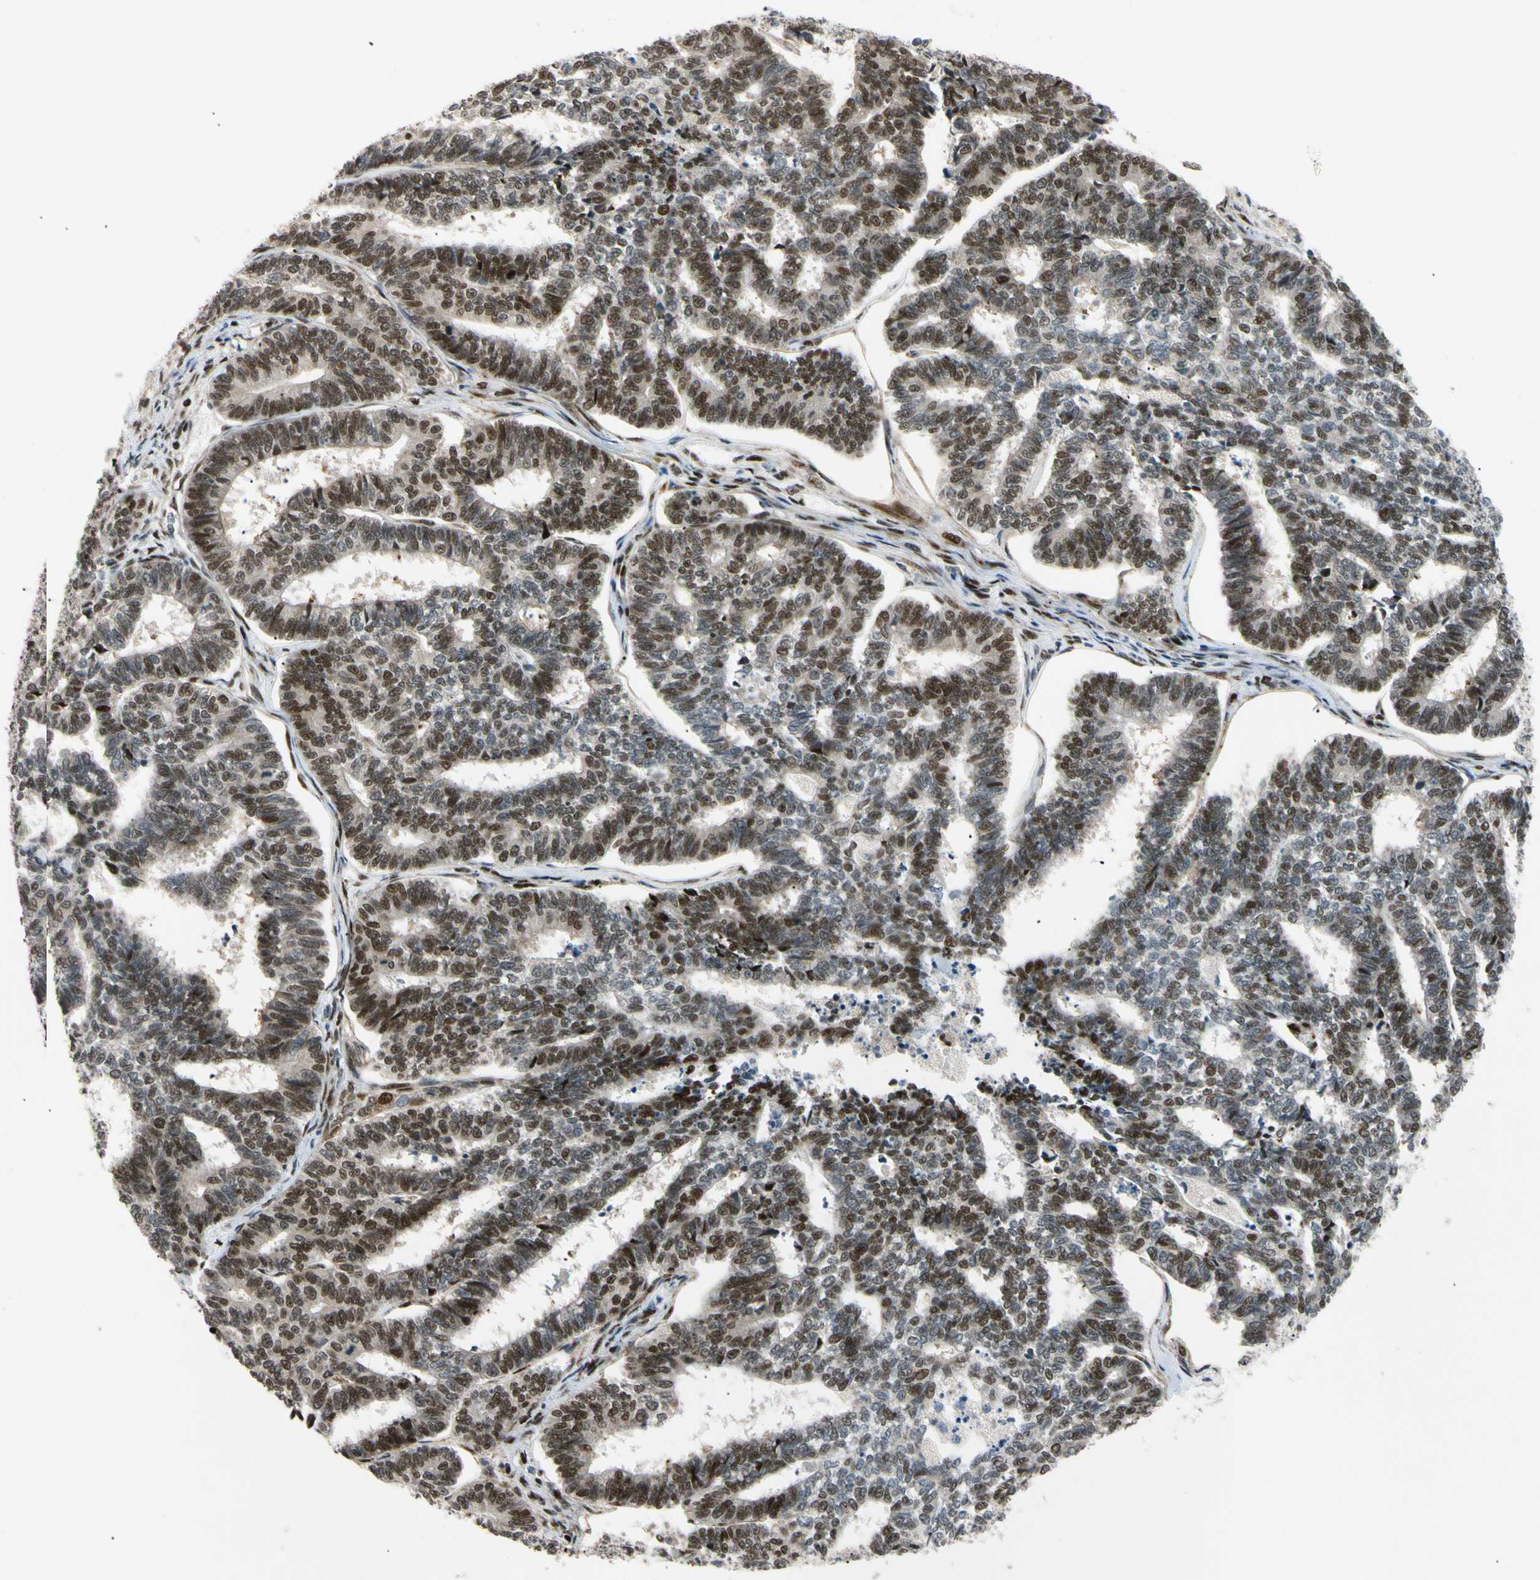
{"staining": {"intensity": "moderate", "quantity": ">75%", "location": "nuclear"}, "tissue": "endometrial cancer", "cell_type": "Tumor cells", "image_type": "cancer", "snomed": [{"axis": "morphology", "description": "Adenocarcinoma, NOS"}, {"axis": "topography", "description": "Endometrium"}], "caption": "This is an image of IHC staining of endometrial adenocarcinoma, which shows moderate staining in the nuclear of tumor cells.", "gene": "E2F1", "patient": {"sex": "female", "age": 70}}